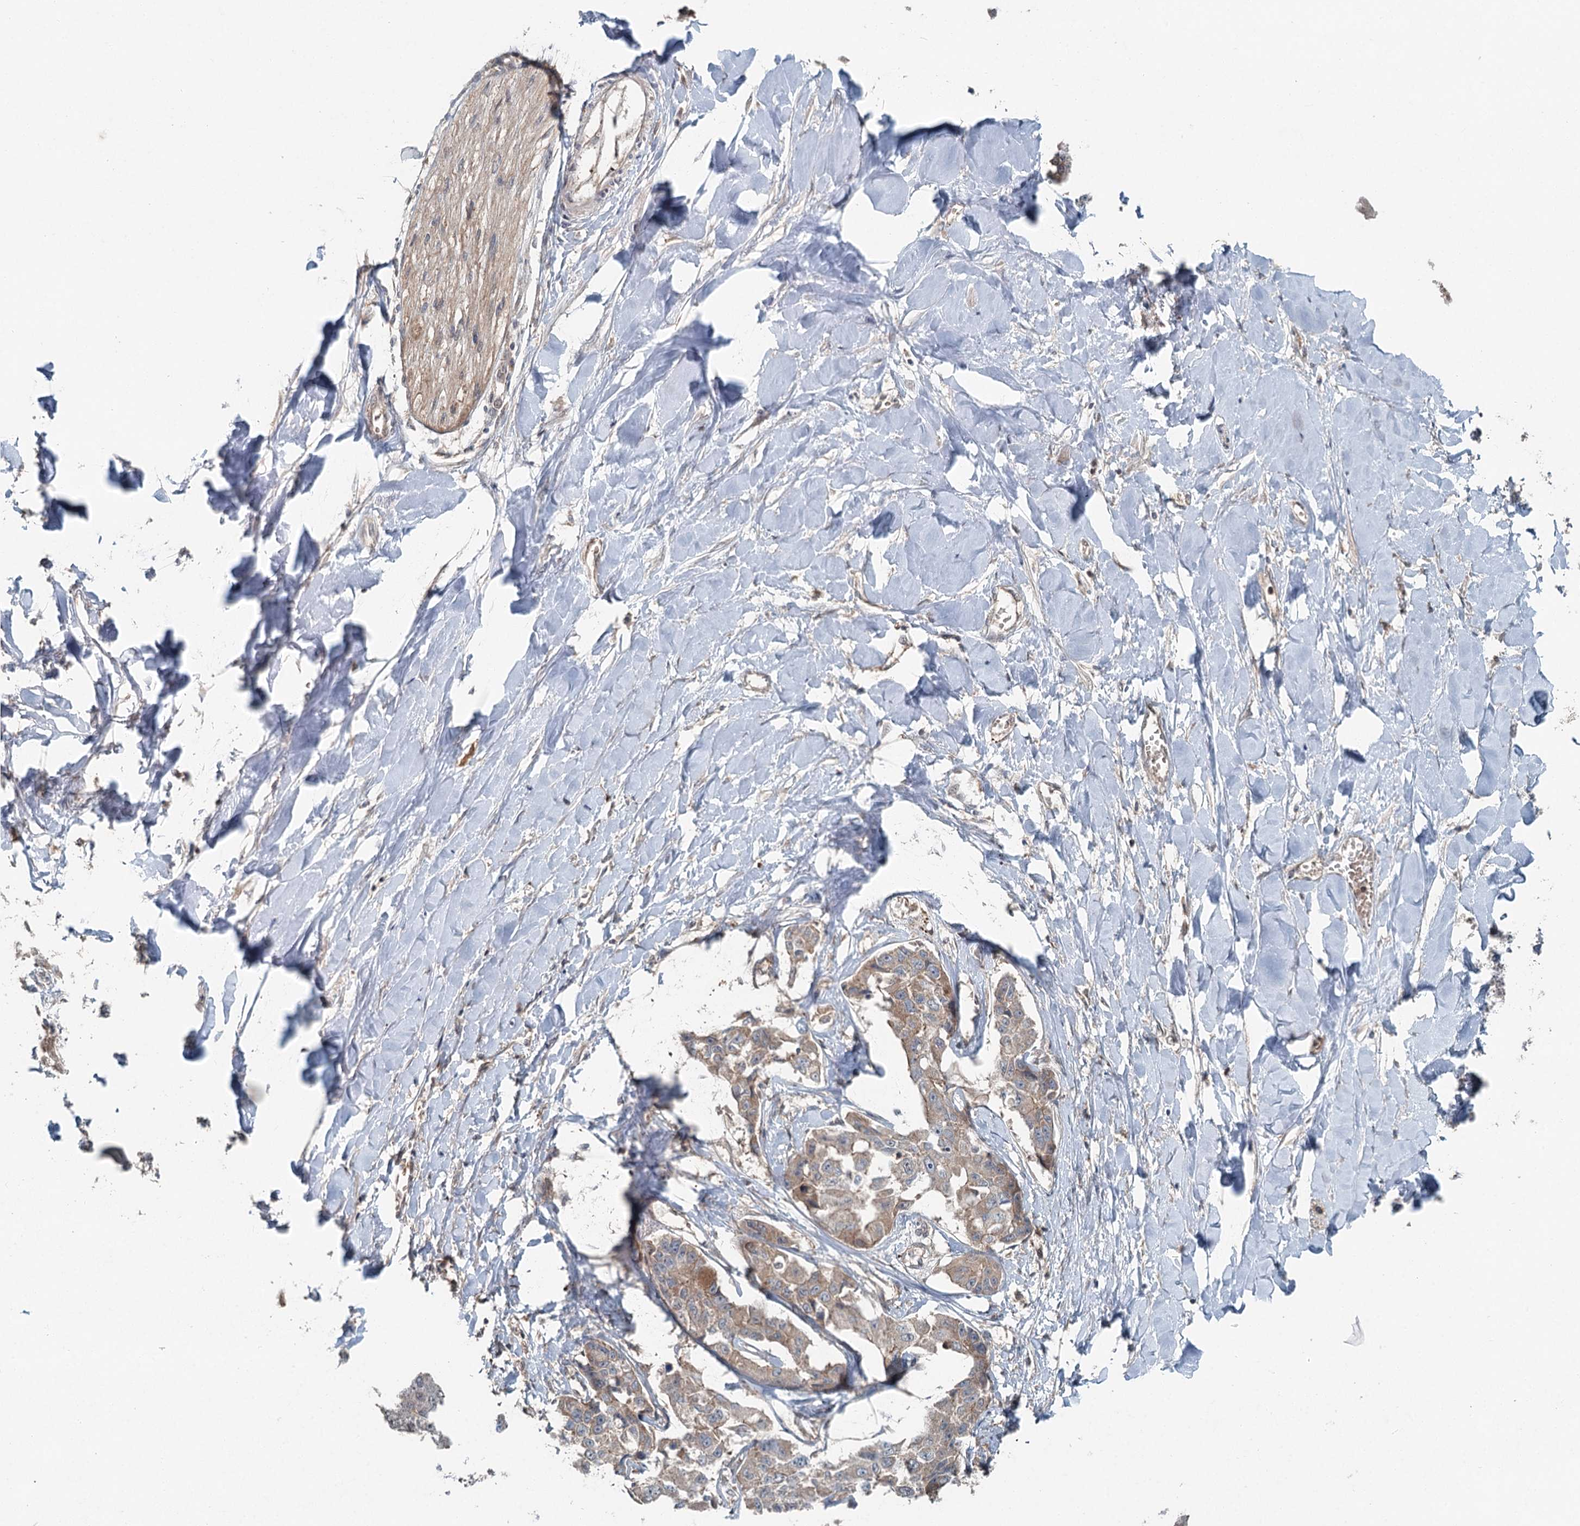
{"staining": {"intensity": "weak", "quantity": "25%-75%", "location": "cytoplasmic/membranous"}, "tissue": "liver cancer", "cell_type": "Tumor cells", "image_type": "cancer", "snomed": [{"axis": "morphology", "description": "Cholangiocarcinoma"}, {"axis": "topography", "description": "Liver"}], "caption": "Liver cancer (cholangiocarcinoma) stained with DAB immunohistochemistry demonstrates low levels of weak cytoplasmic/membranous staining in approximately 25%-75% of tumor cells.", "gene": "SKIC3", "patient": {"sex": "male", "age": 59}}